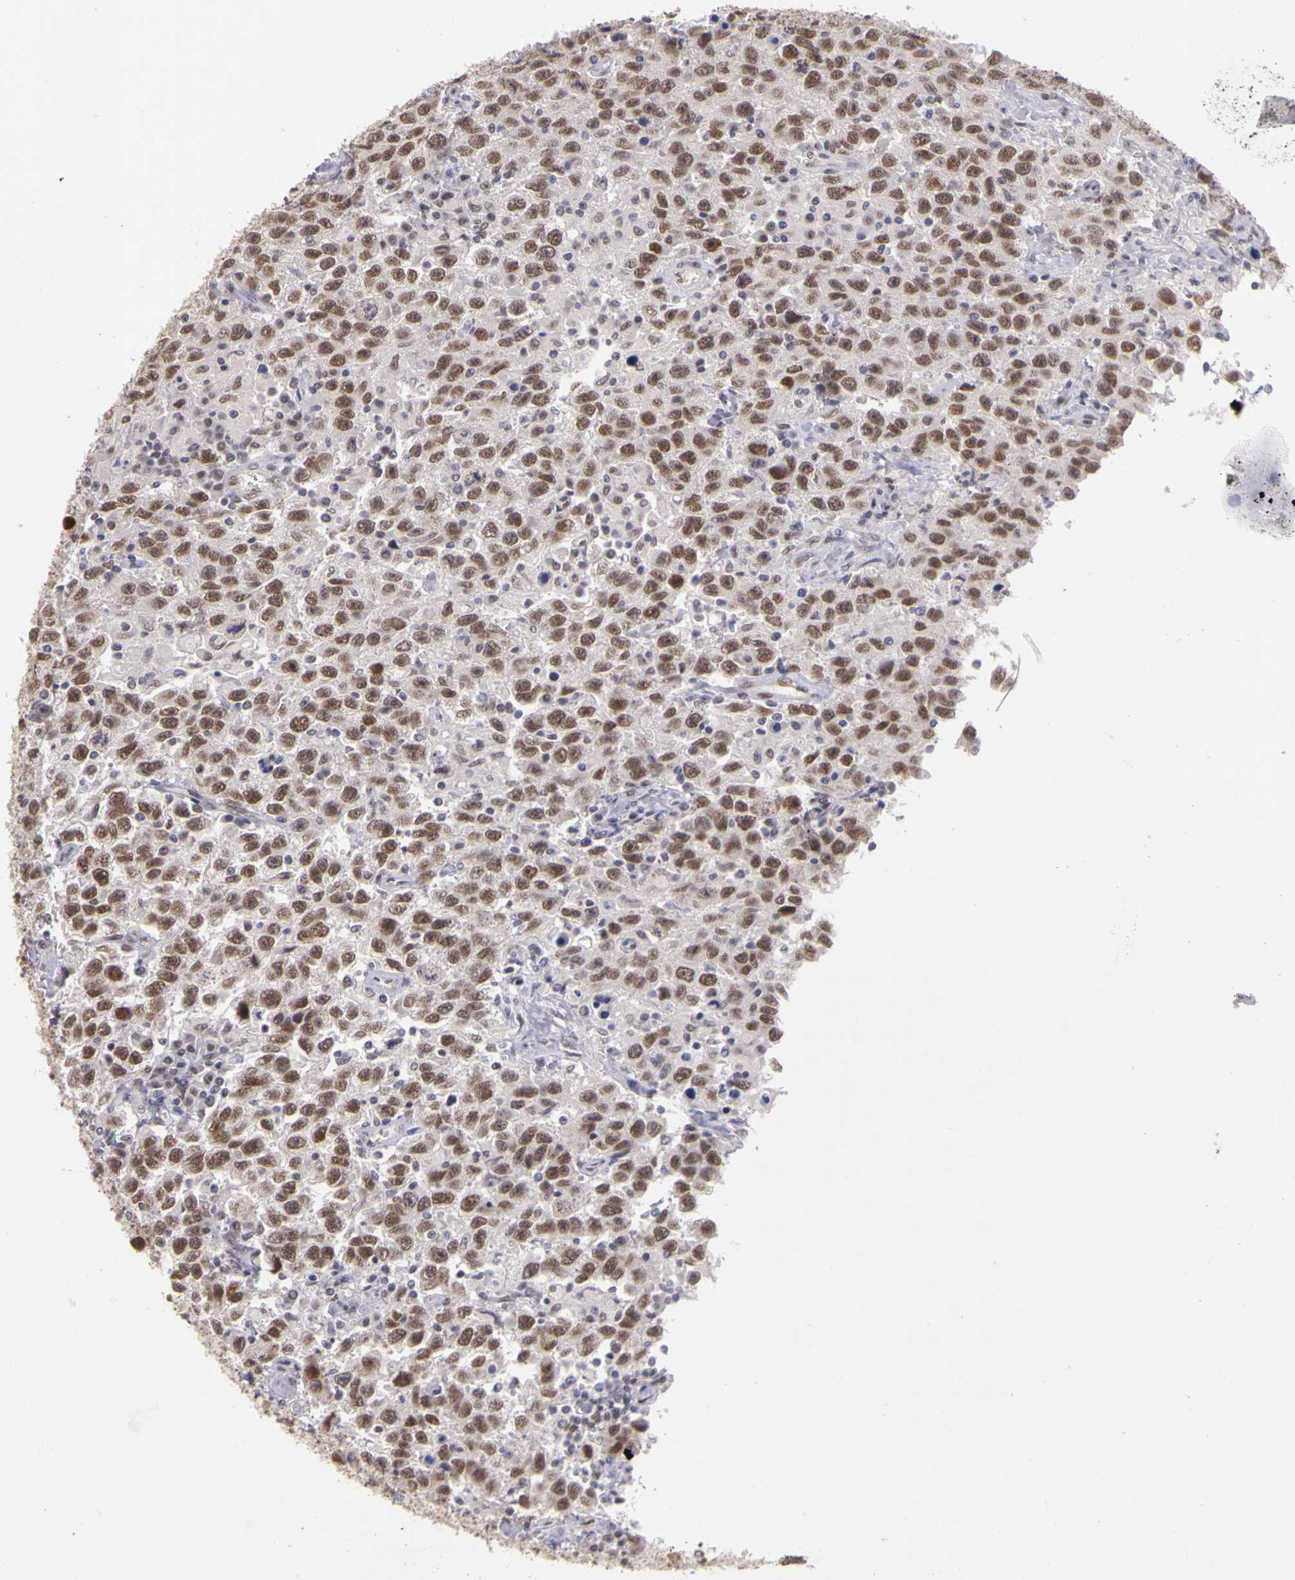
{"staining": {"intensity": "moderate", "quantity": ">75%", "location": "nuclear"}, "tissue": "testis cancer", "cell_type": "Tumor cells", "image_type": "cancer", "snomed": [{"axis": "morphology", "description": "Seminoma, NOS"}, {"axis": "topography", "description": "Testis"}], "caption": "A medium amount of moderate nuclear expression is seen in about >75% of tumor cells in seminoma (testis) tissue.", "gene": "WDR13", "patient": {"sex": "male", "age": 41}}